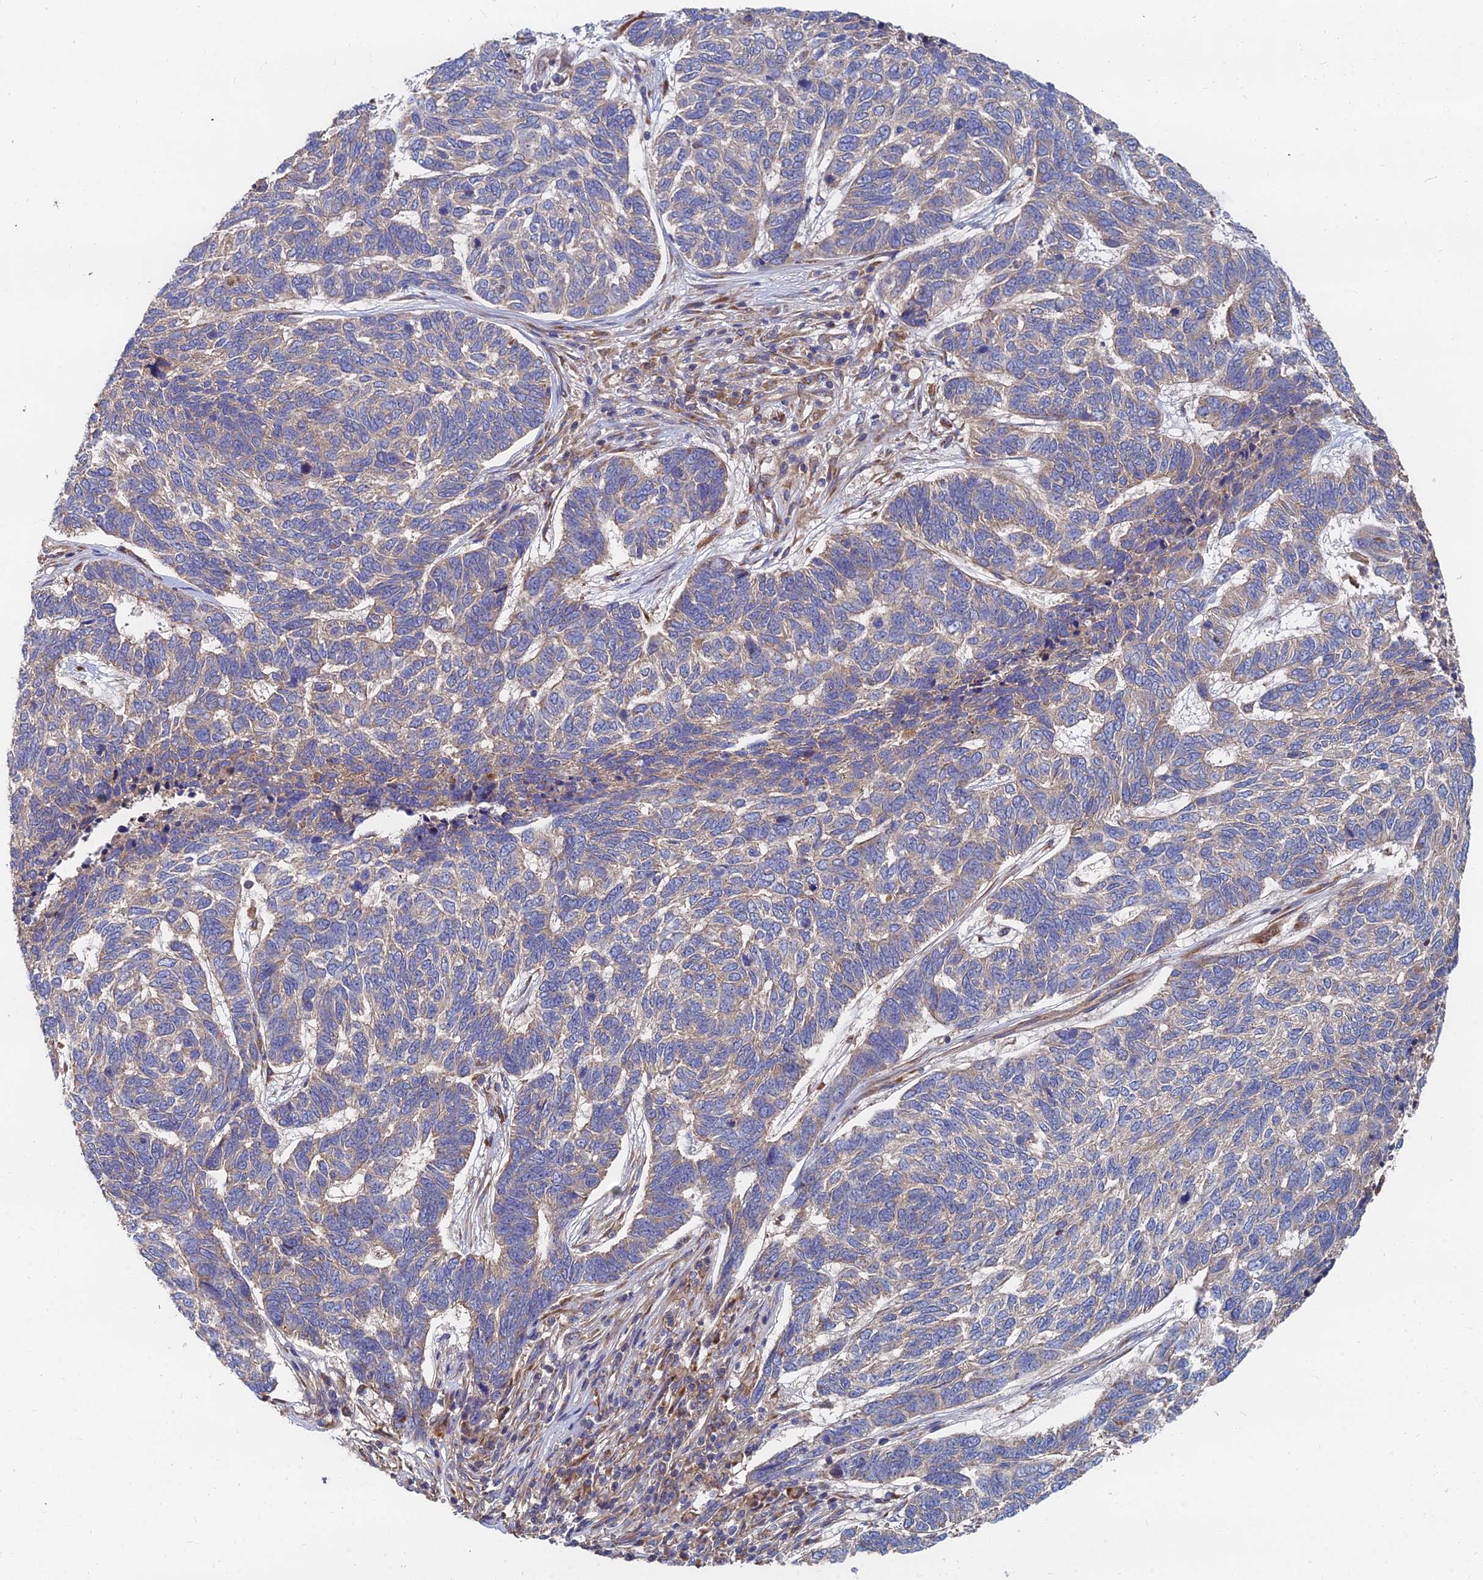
{"staining": {"intensity": "weak", "quantity": "<25%", "location": "cytoplasmic/membranous"}, "tissue": "skin cancer", "cell_type": "Tumor cells", "image_type": "cancer", "snomed": [{"axis": "morphology", "description": "Basal cell carcinoma"}, {"axis": "topography", "description": "Skin"}], "caption": "A histopathology image of human skin cancer is negative for staining in tumor cells.", "gene": "CCZ1", "patient": {"sex": "female", "age": 65}}